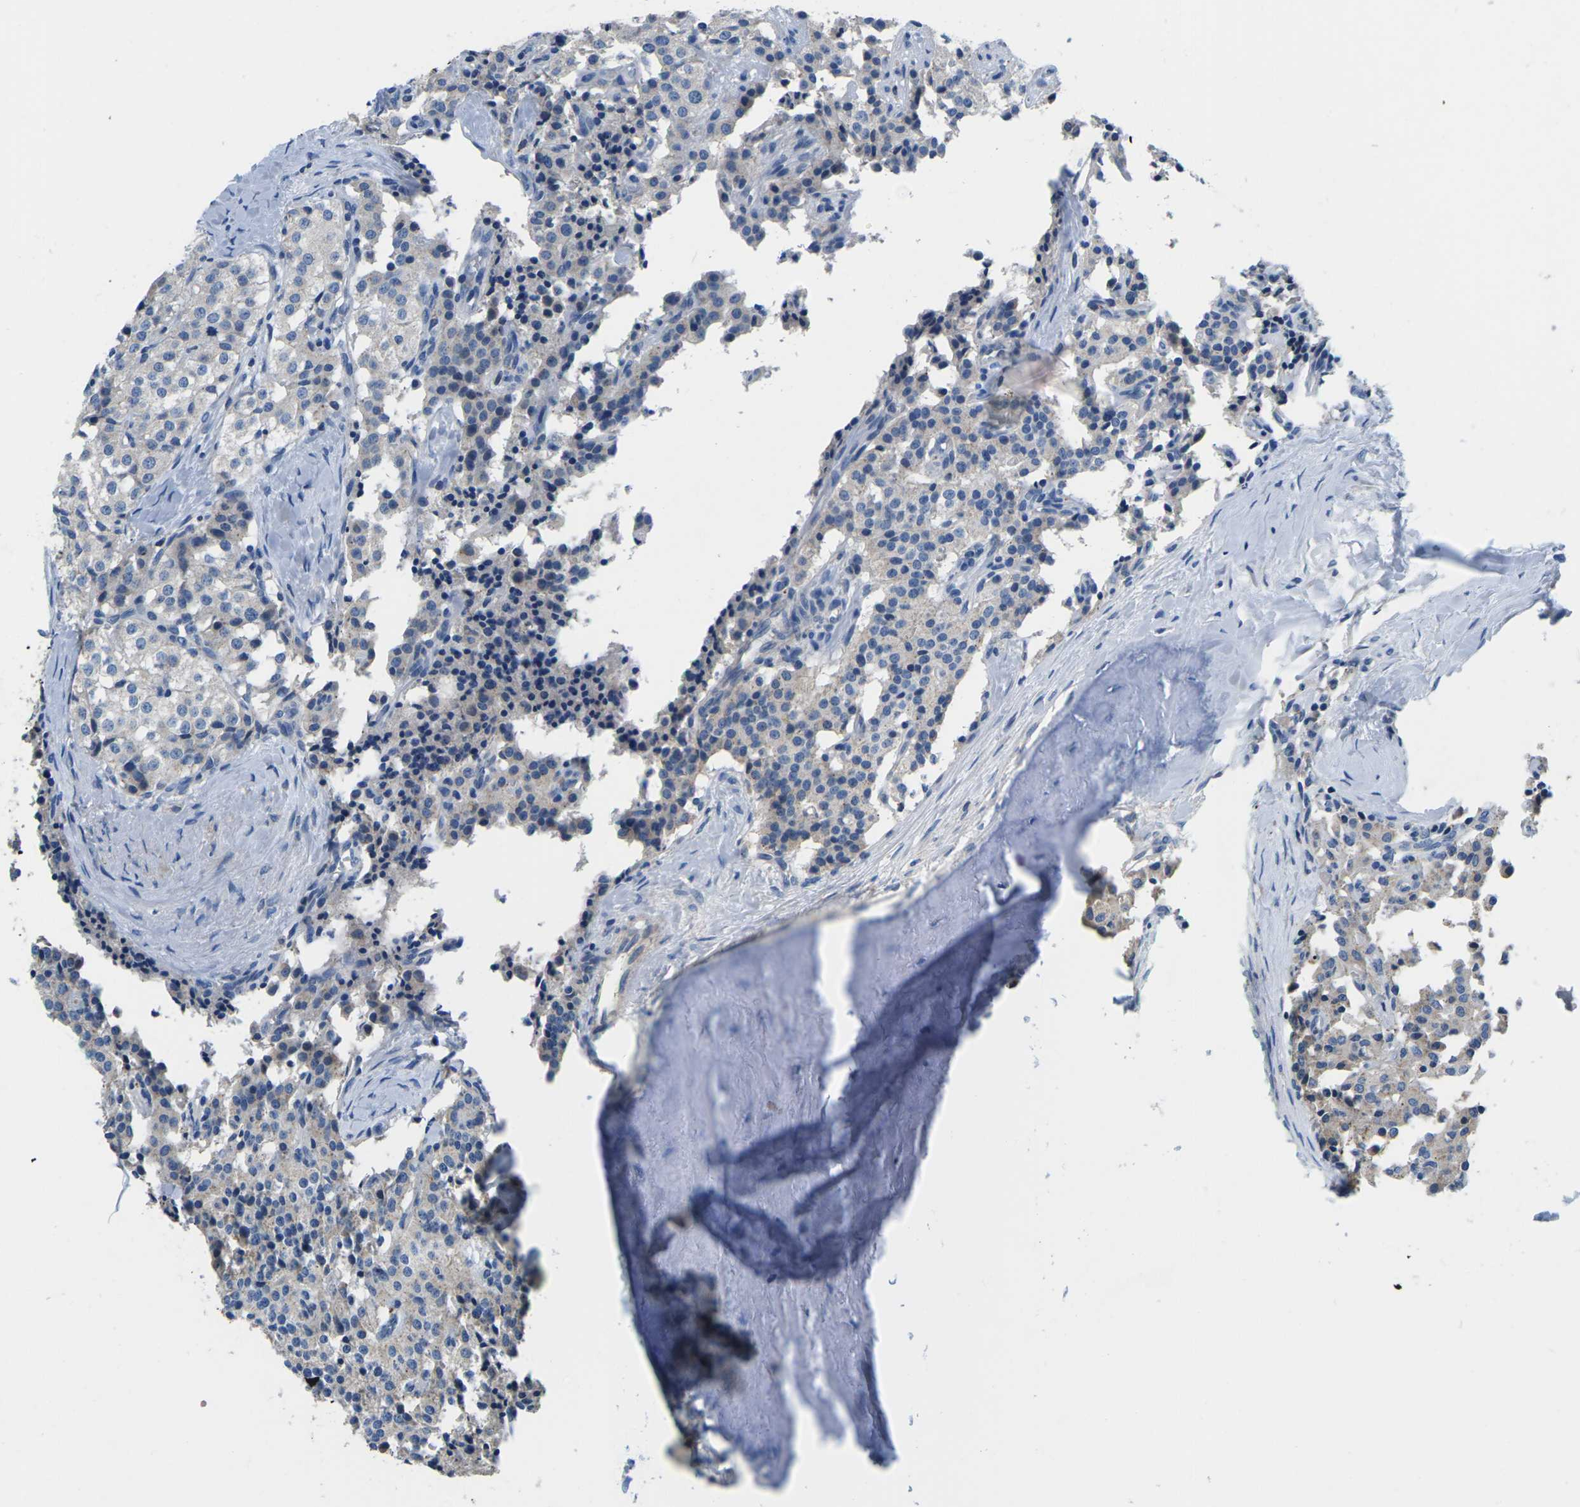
{"staining": {"intensity": "negative", "quantity": "none", "location": "none"}, "tissue": "carcinoid", "cell_type": "Tumor cells", "image_type": "cancer", "snomed": [{"axis": "morphology", "description": "Carcinoid, malignant, NOS"}, {"axis": "topography", "description": "Lung"}], "caption": "An immunohistochemistry histopathology image of malignant carcinoid is shown. There is no staining in tumor cells of malignant carcinoid. Brightfield microscopy of immunohistochemistry (IHC) stained with DAB (brown) and hematoxylin (blue), captured at high magnification.", "gene": "PDCD6IP", "patient": {"sex": "male", "age": 30}}